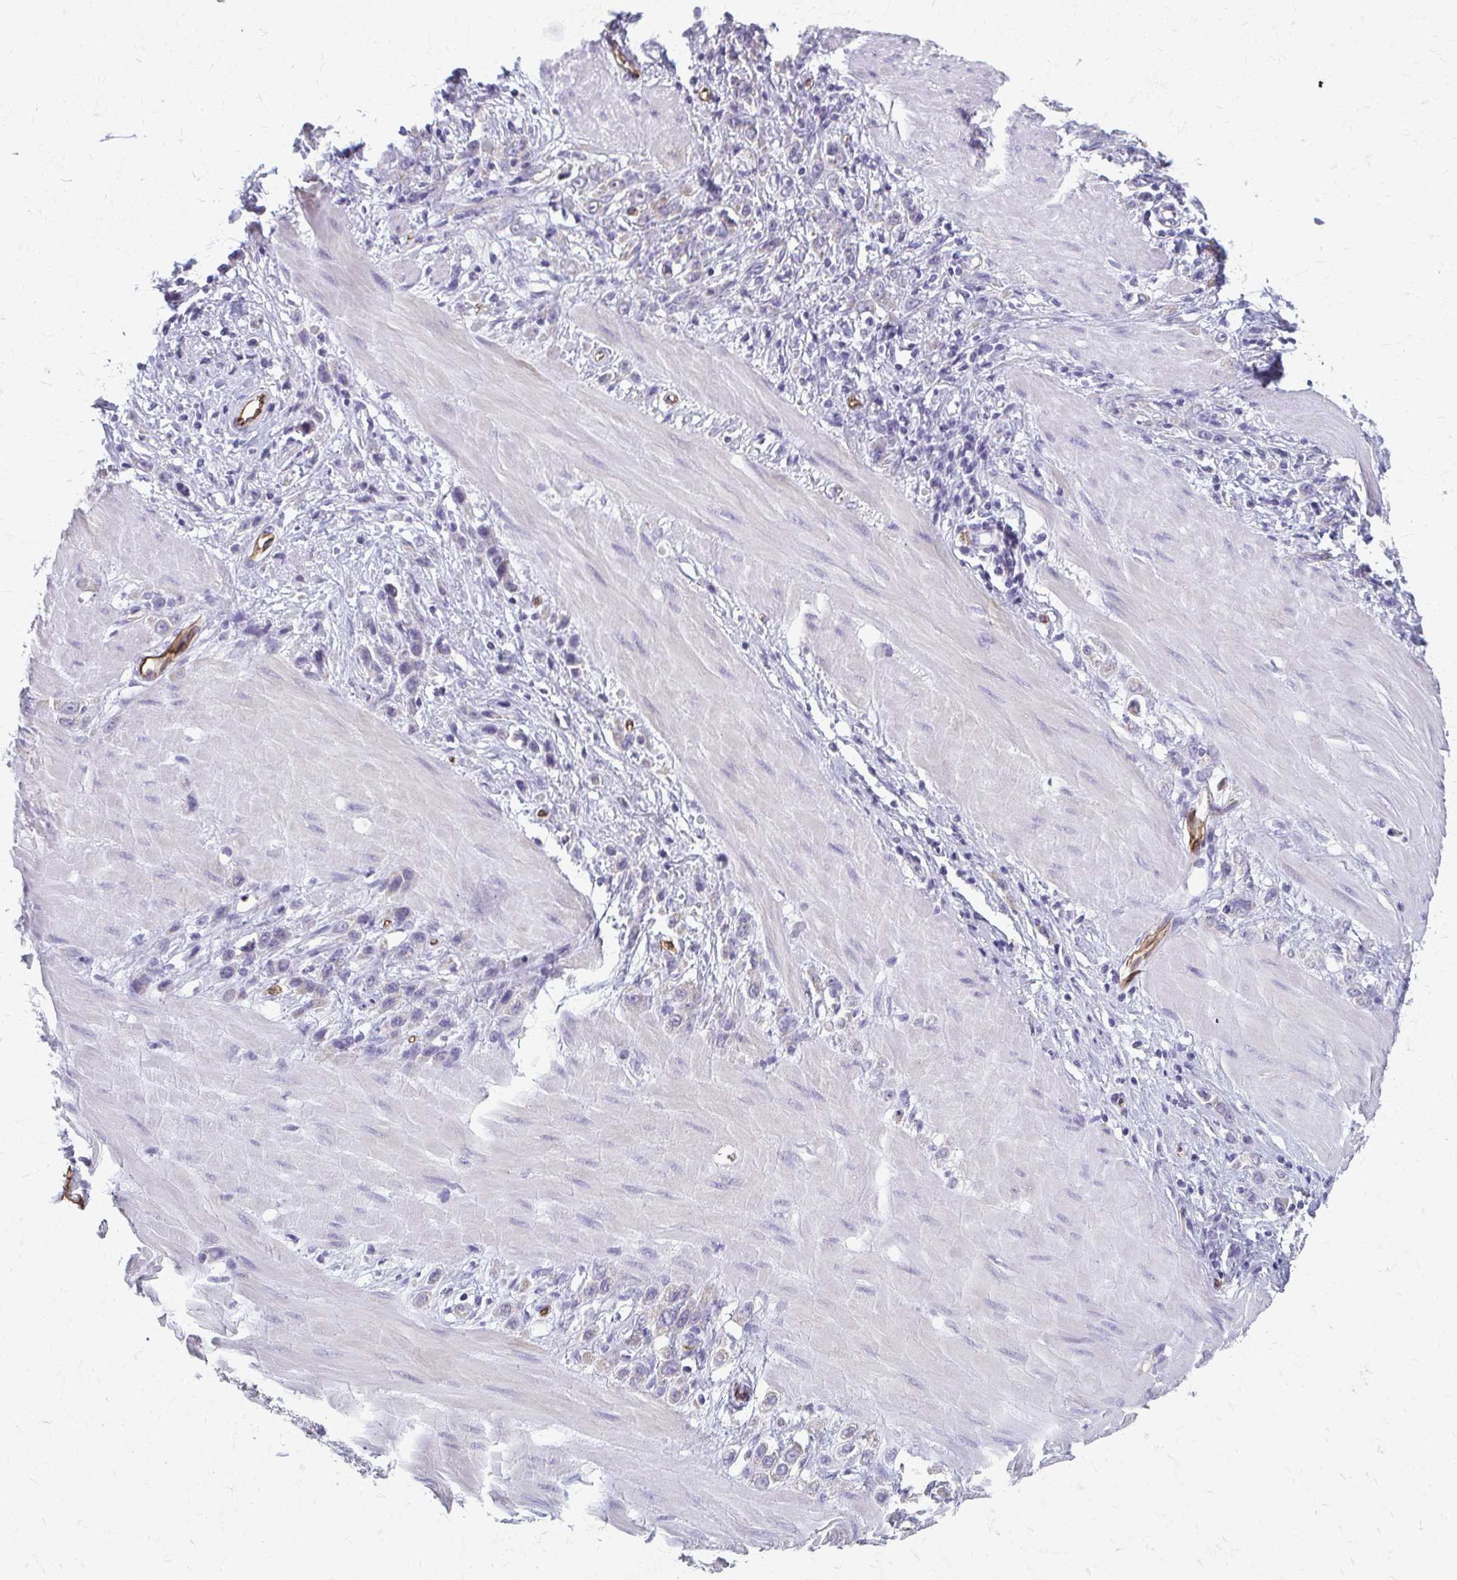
{"staining": {"intensity": "negative", "quantity": "none", "location": "none"}, "tissue": "stomach cancer", "cell_type": "Tumor cells", "image_type": "cancer", "snomed": [{"axis": "morphology", "description": "Adenocarcinoma, NOS"}, {"axis": "topography", "description": "Stomach"}], "caption": "This is a image of immunohistochemistry staining of stomach cancer, which shows no positivity in tumor cells.", "gene": "ADIPOQ", "patient": {"sex": "male", "age": 47}}